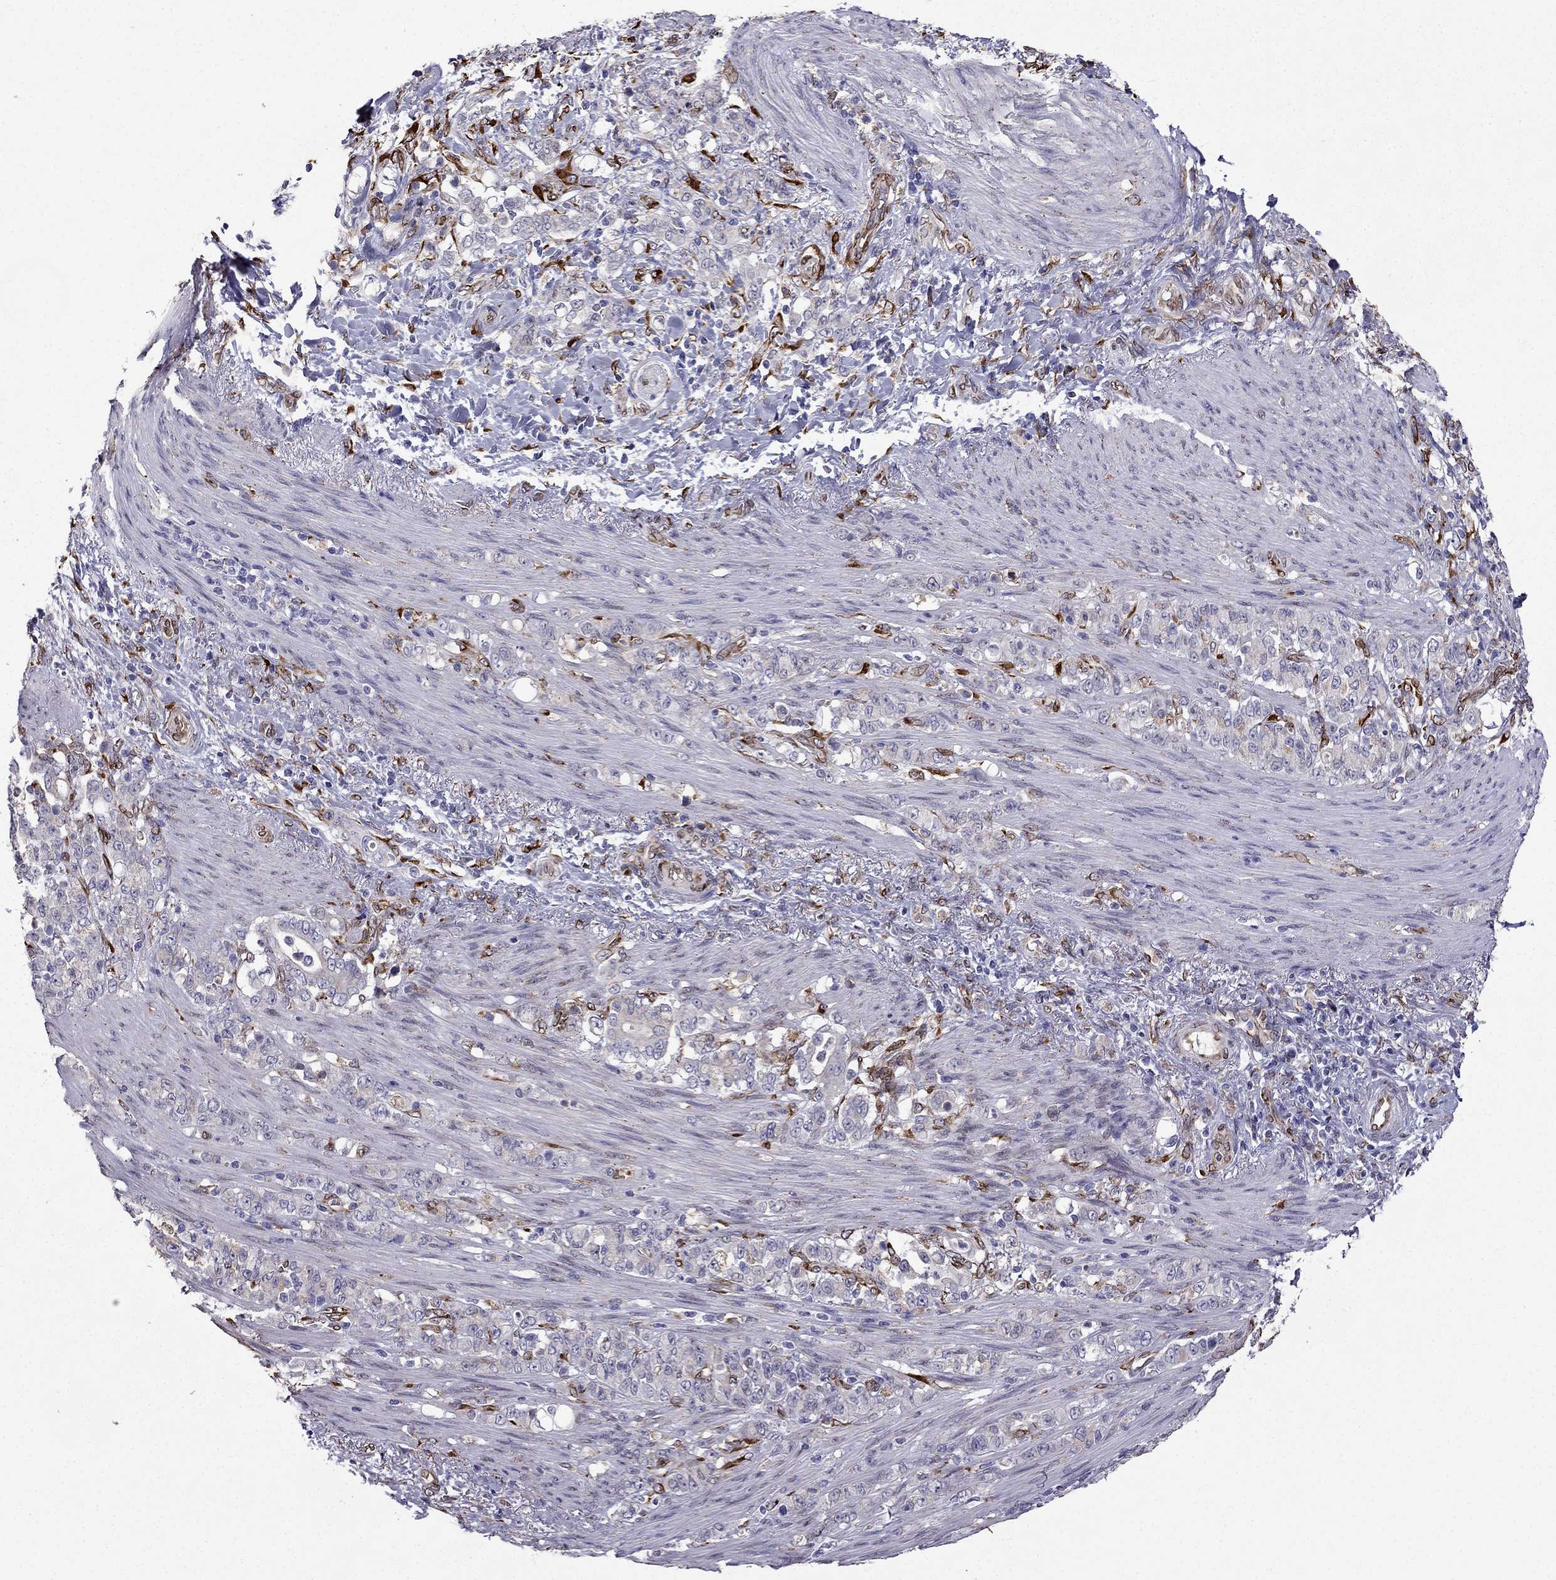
{"staining": {"intensity": "negative", "quantity": "none", "location": "none"}, "tissue": "stomach cancer", "cell_type": "Tumor cells", "image_type": "cancer", "snomed": [{"axis": "morphology", "description": "Adenocarcinoma, NOS"}, {"axis": "topography", "description": "Stomach"}], "caption": "There is no significant expression in tumor cells of stomach cancer.", "gene": "IKBIP", "patient": {"sex": "female", "age": 79}}